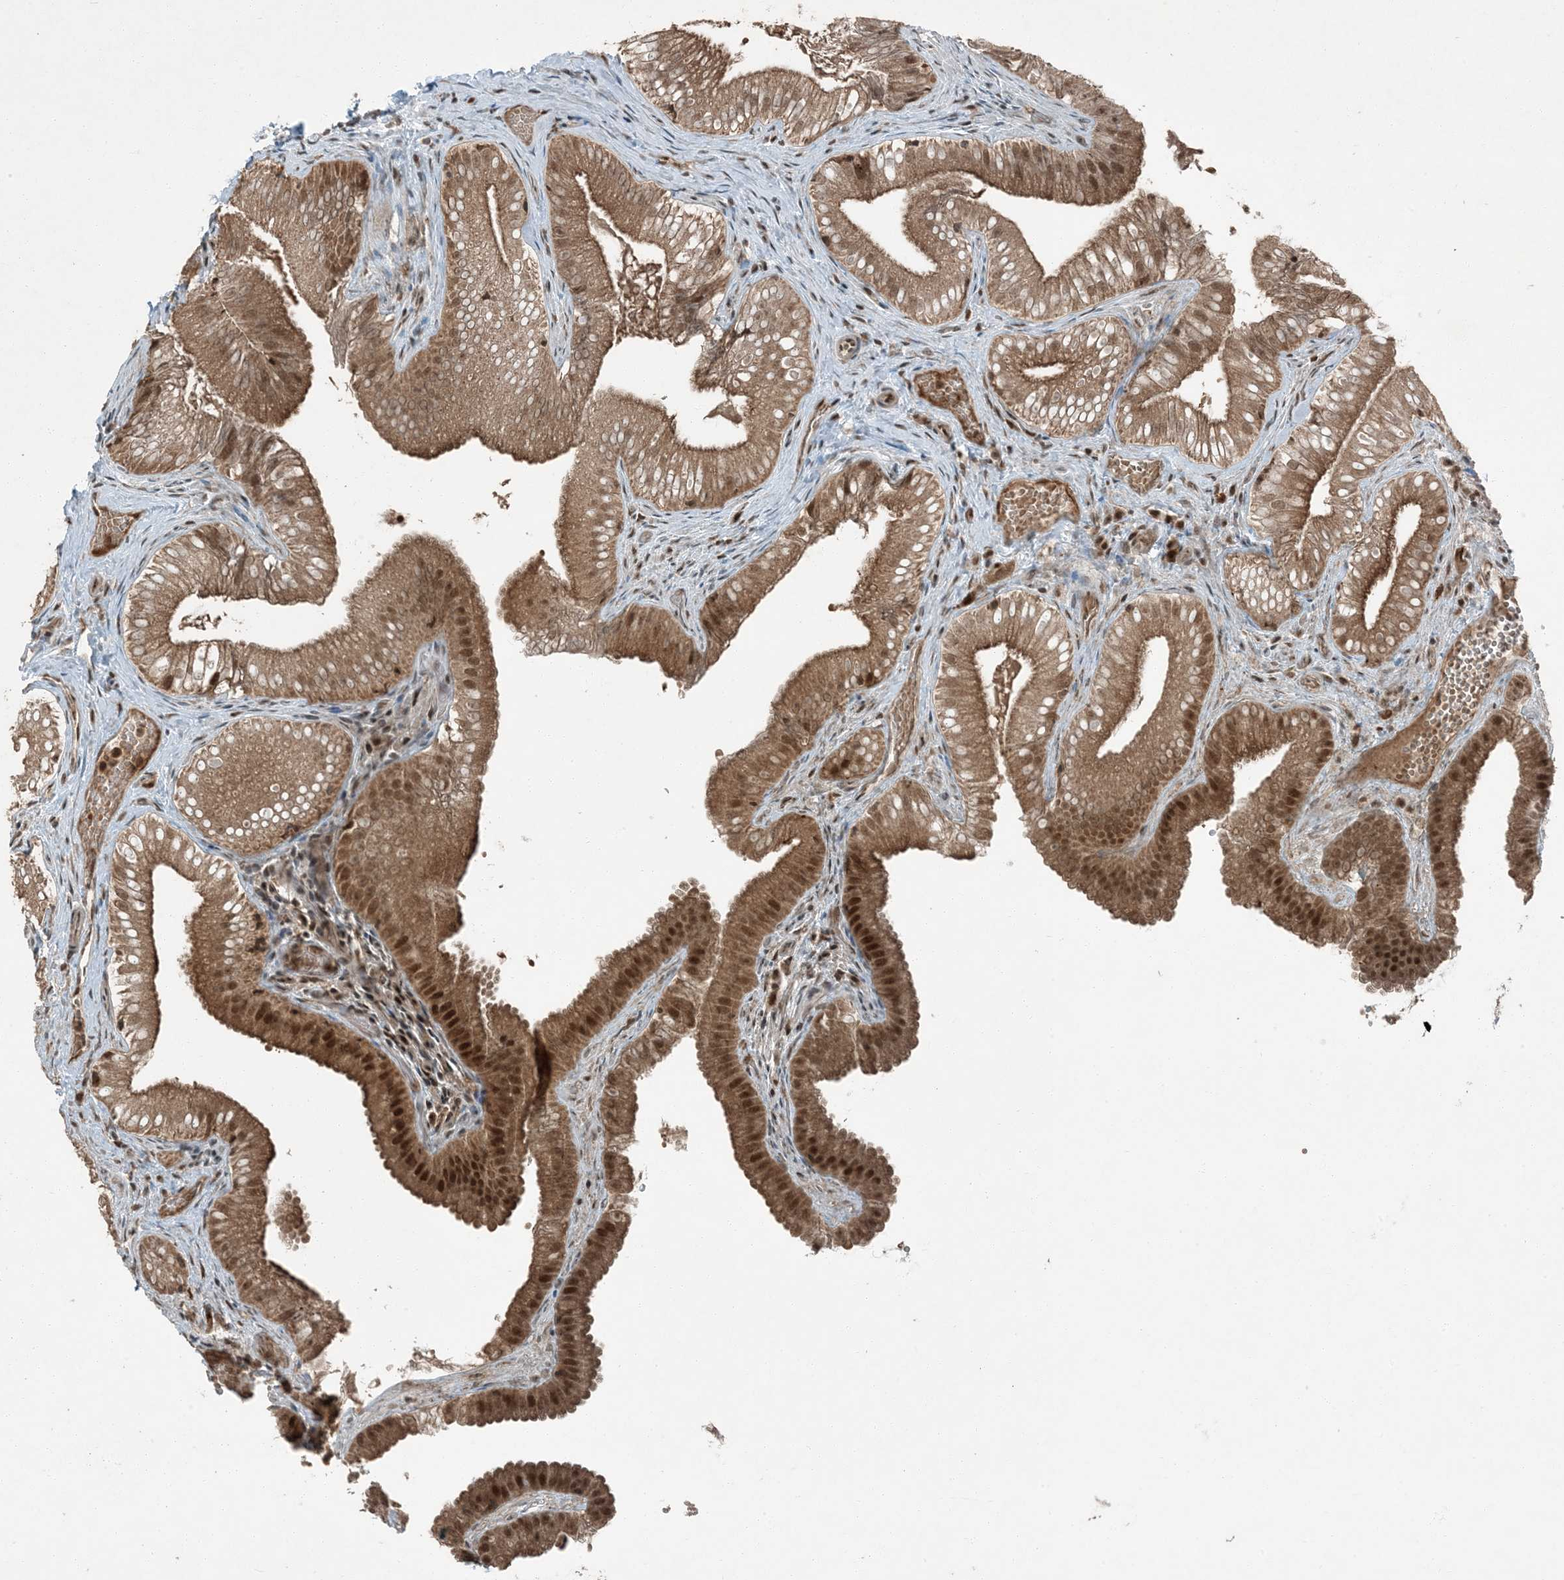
{"staining": {"intensity": "strong", "quantity": ">75%", "location": "cytoplasmic/membranous,nuclear"}, "tissue": "gallbladder", "cell_type": "Glandular cells", "image_type": "normal", "snomed": [{"axis": "morphology", "description": "Normal tissue, NOS"}, {"axis": "topography", "description": "Gallbladder"}], "caption": "Protein positivity by IHC demonstrates strong cytoplasmic/membranous,nuclear expression in approximately >75% of glandular cells in benign gallbladder. (brown staining indicates protein expression, while blue staining denotes nuclei).", "gene": "TRAPPC12", "patient": {"sex": "female", "age": 30}}